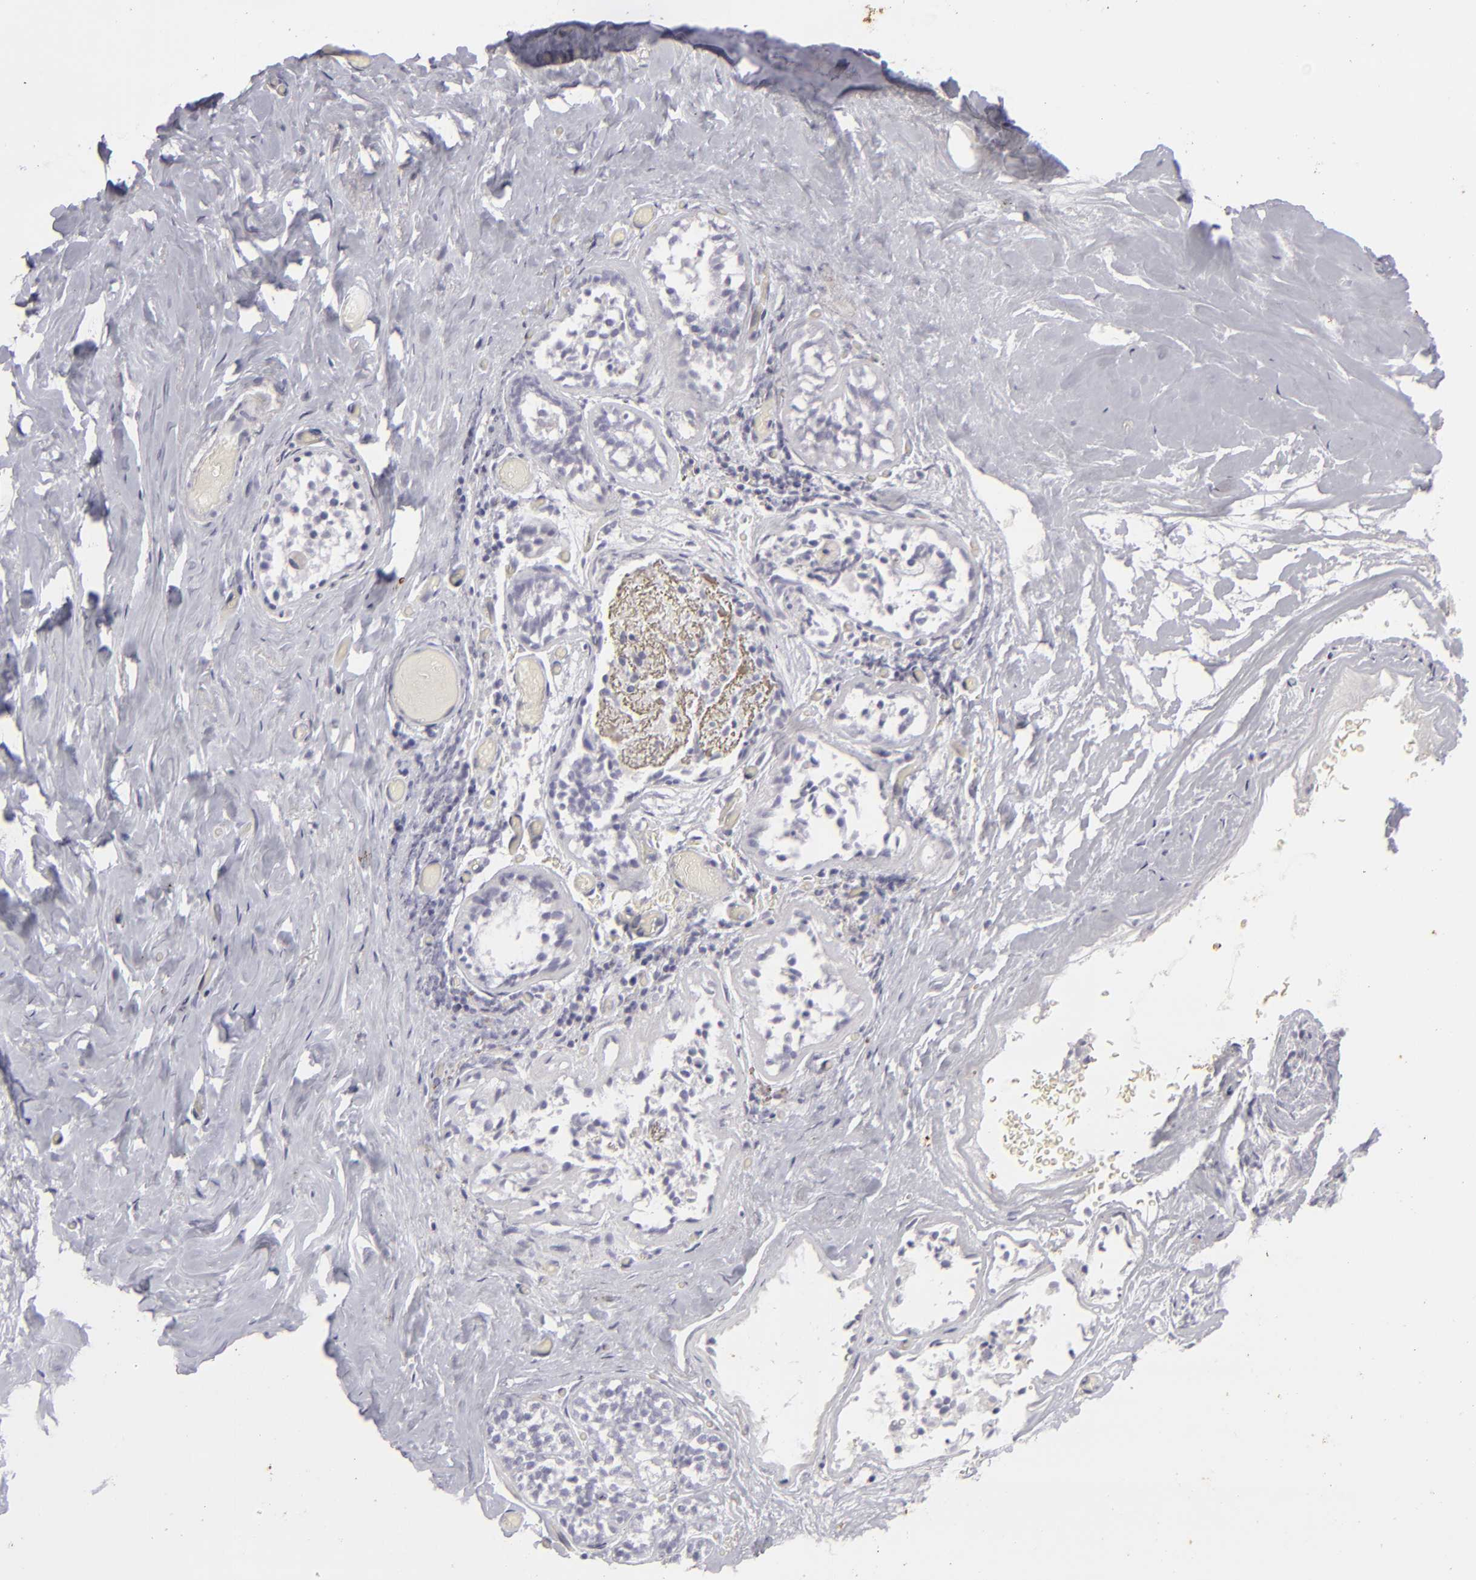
{"staining": {"intensity": "negative", "quantity": "none", "location": "none"}, "tissue": "endometrium", "cell_type": "Cells in endometrial stroma", "image_type": "normal", "snomed": [{"axis": "morphology", "description": "Normal tissue, NOS"}, {"axis": "topography", "description": "Endometrium"}], "caption": "An immunohistochemistry (IHC) micrograph of normal endometrium is shown. There is no staining in cells in endometrial stroma of endometrium.", "gene": "KRT1", "patient": {"sex": "female", "age": 61}}